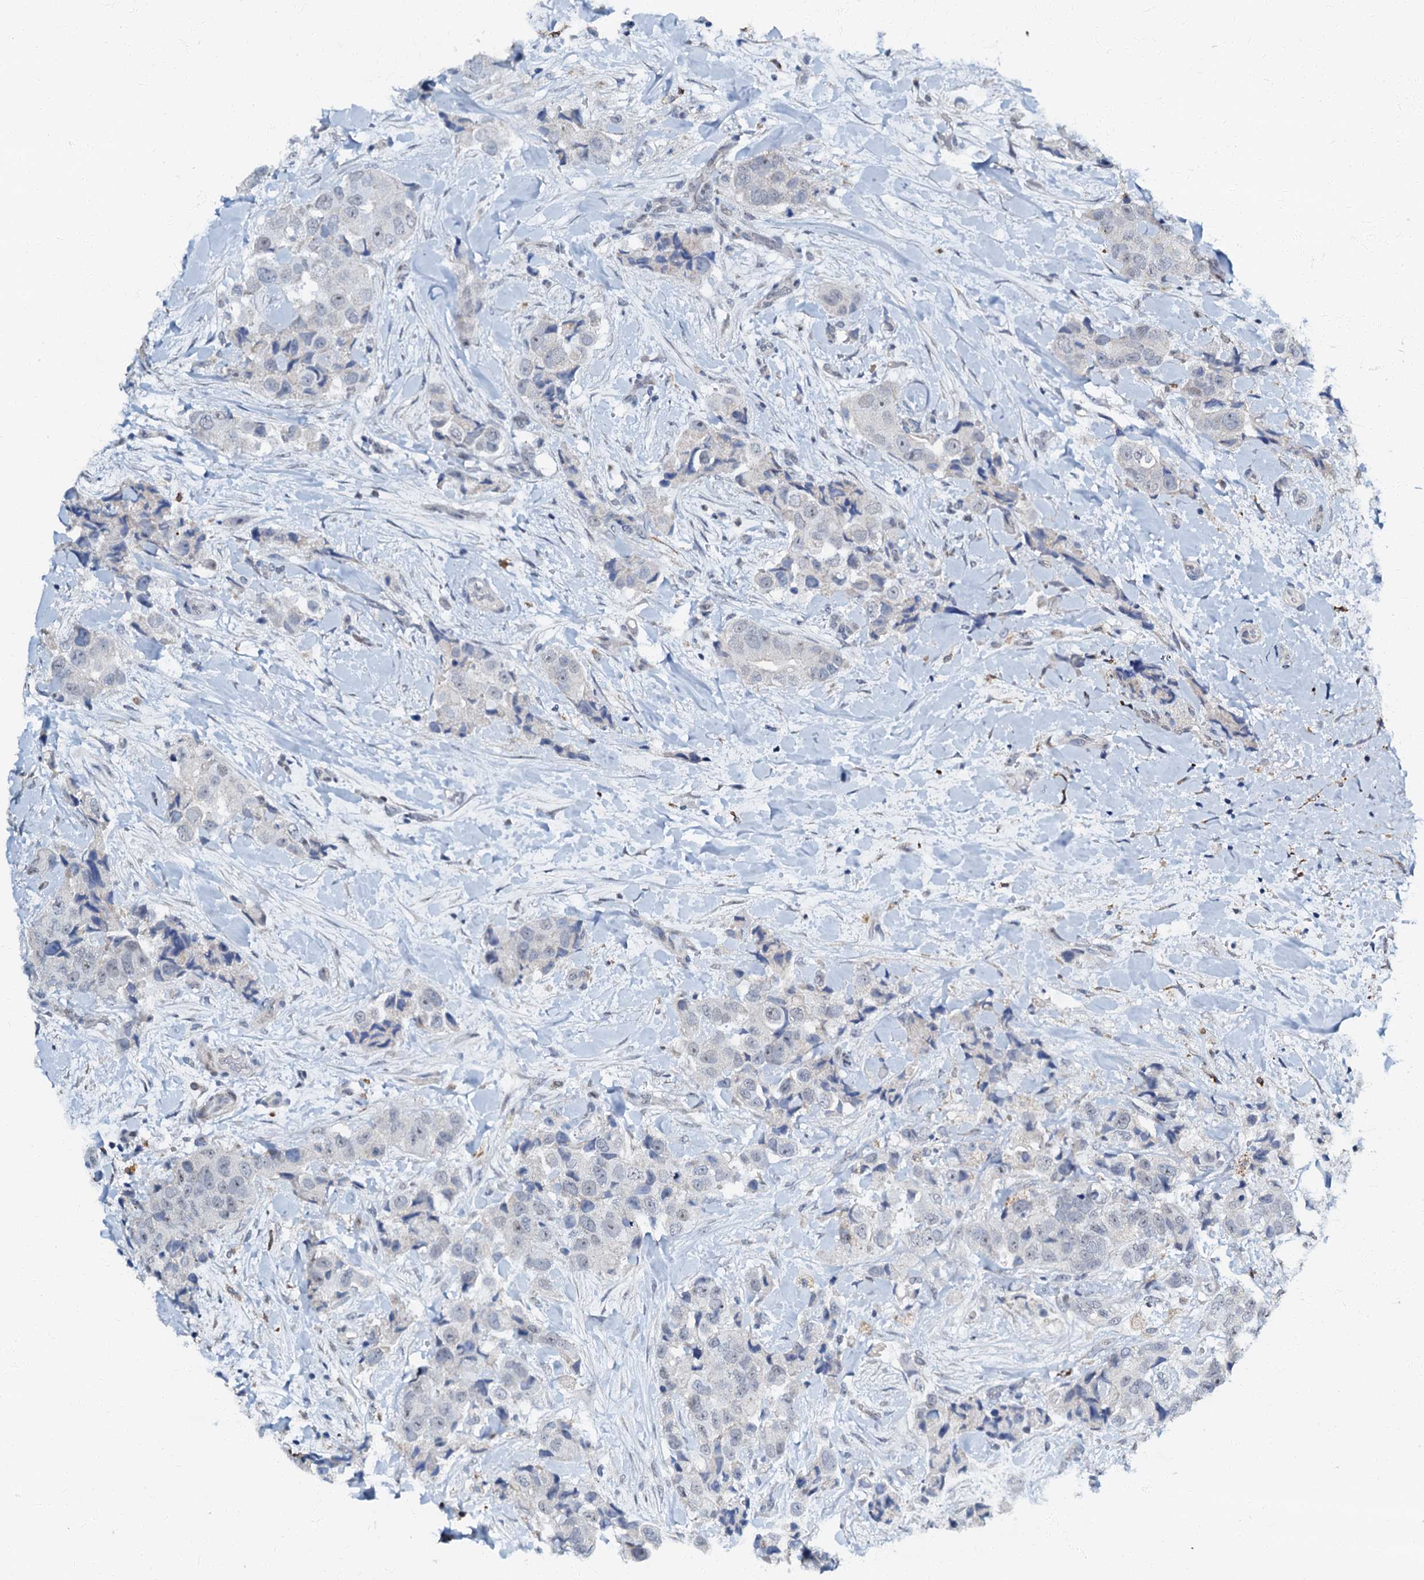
{"staining": {"intensity": "negative", "quantity": "none", "location": "none"}, "tissue": "breast cancer", "cell_type": "Tumor cells", "image_type": "cancer", "snomed": [{"axis": "morphology", "description": "Normal tissue, NOS"}, {"axis": "morphology", "description": "Duct carcinoma"}, {"axis": "topography", "description": "Breast"}], "caption": "Tumor cells are negative for brown protein staining in breast cancer.", "gene": "OLAH", "patient": {"sex": "female", "age": 62}}